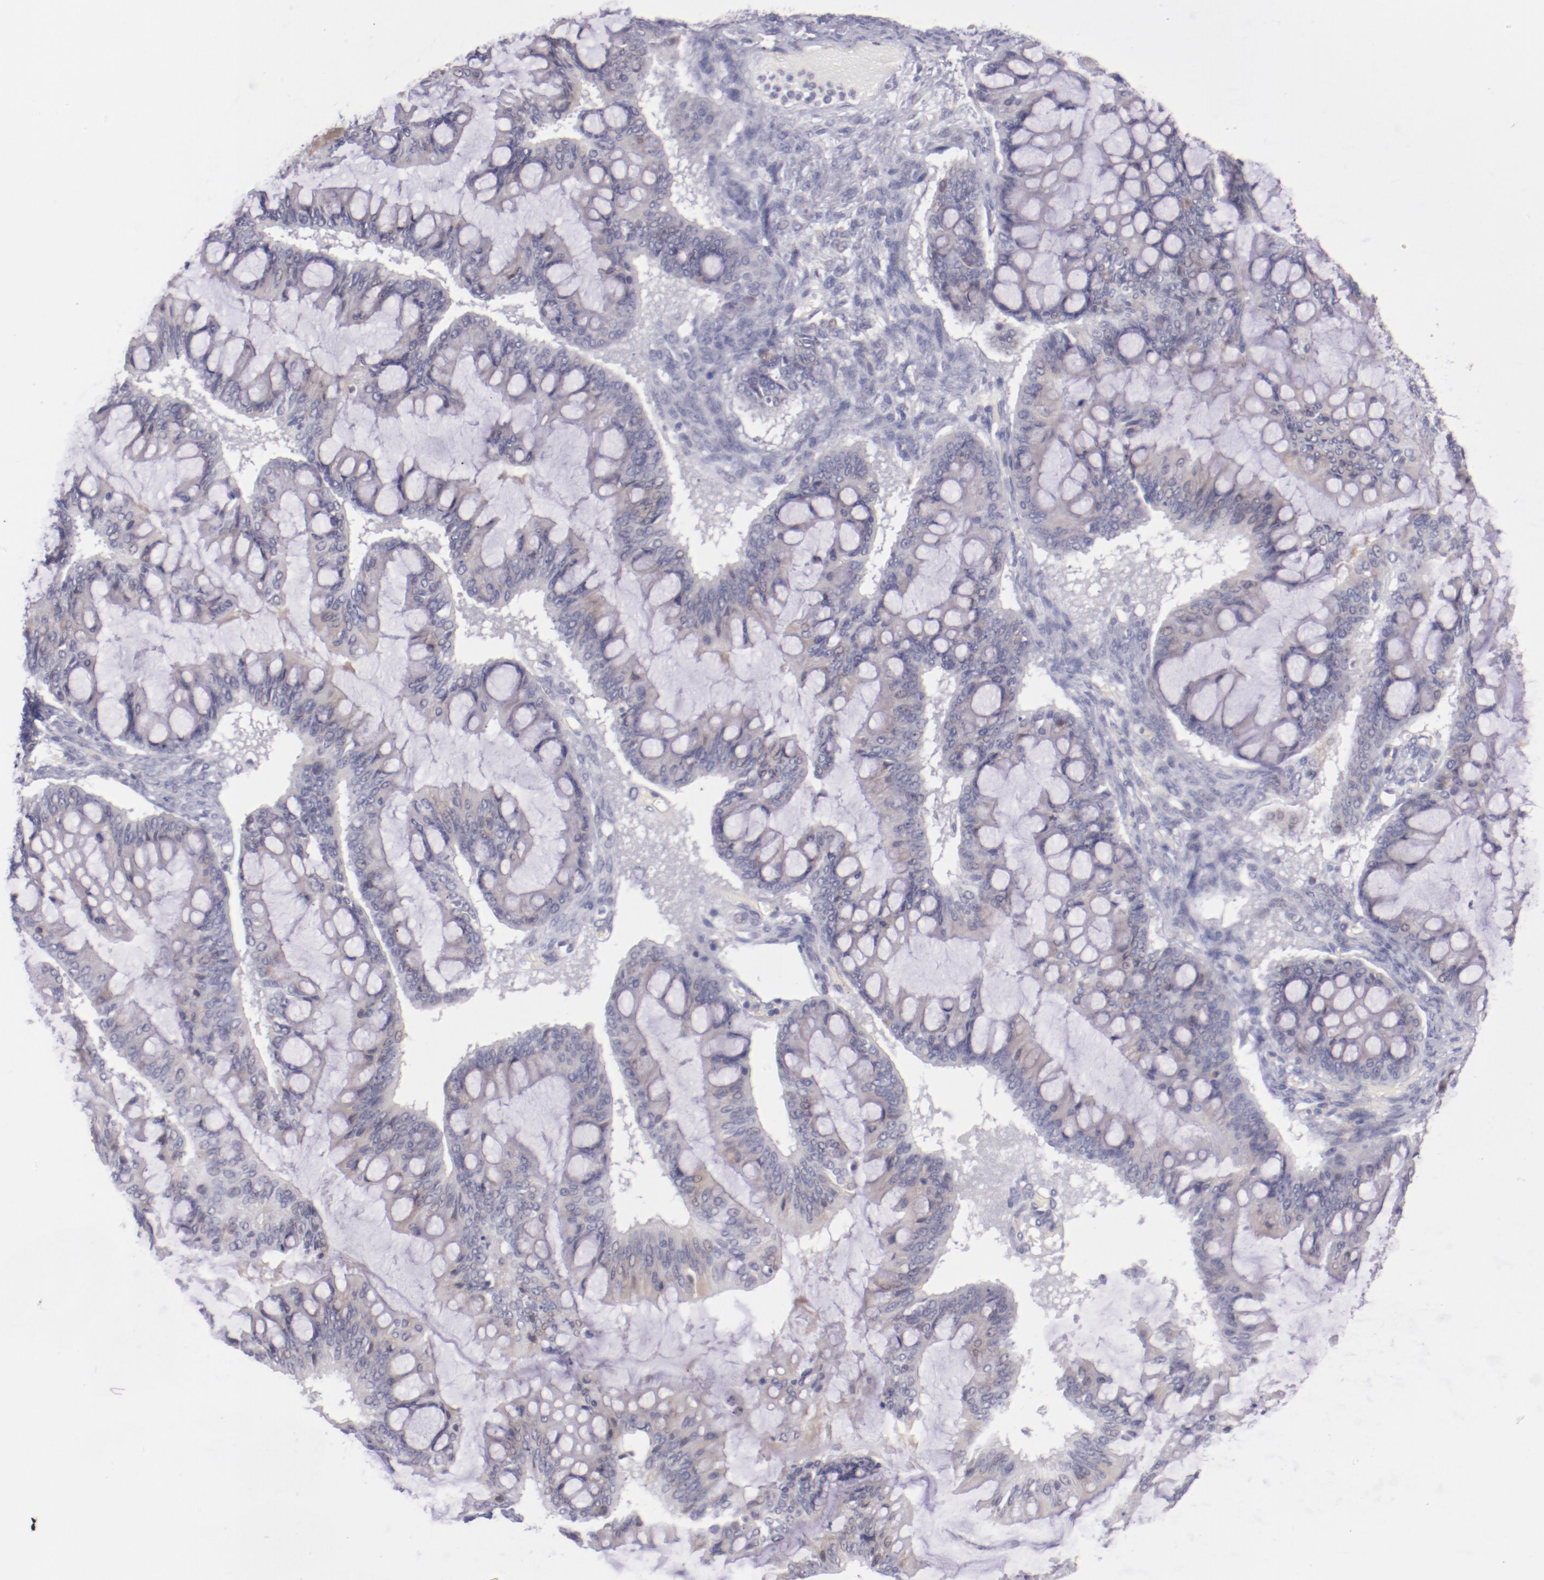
{"staining": {"intensity": "weak", "quantity": "<25%", "location": "cytoplasmic/membranous"}, "tissue": "ovarian cancer", "cell_type": "Tumor cells", "image_type": "cancer", "snomed": [{"axis": "morphology", "description": "Cystadenocarcinoma, mucinous, NOS"}, {"axis": "topography", "description": "Ovary"}], "caption": "IHC photomicrograph of mucinous cystadenocarcinoma (ovarian) stained for a protein (brown), which displays no expression in tumor cells.", "gene": "TRAF3", "patient": {"sex": "female", "age": 73}}